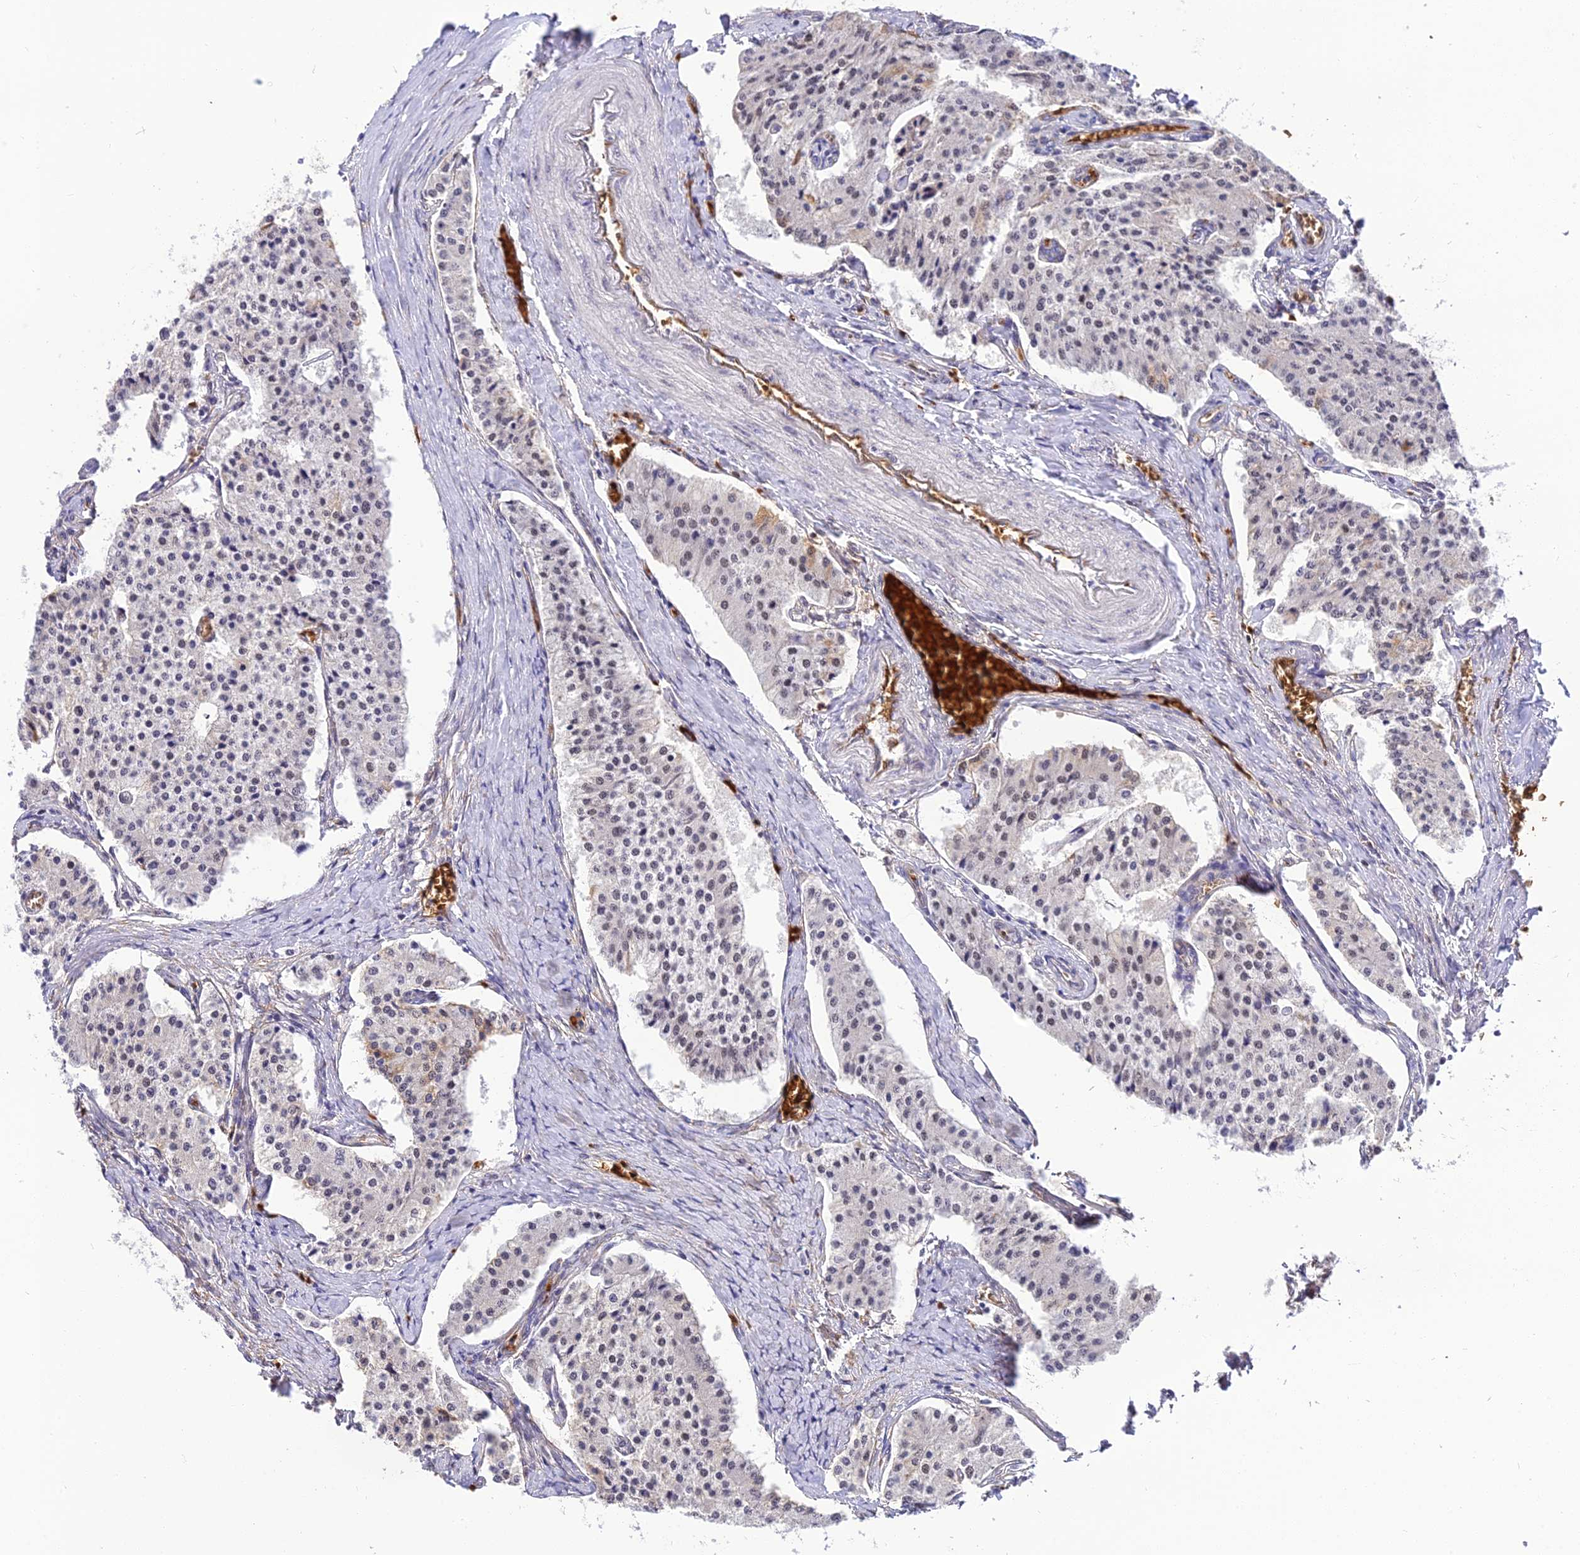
{"staining": {"intensity": "negative", "quantity": "none", "location": "none"}, "tissue": "carcinoid", "cell_type": "Tumor cells", "image_type": "cancer", "snomed": [{"axis": "morphology", "description": "Carcinoid, malignant, NOS"}, {"axis": "topography", "description": "Colon"}], "caption": "Immunohistochemical staining of carcinoid displays no significant positivity in tumor cells.", "gene": "BCL9", "patient": {"sex": "female", "age": 52}}